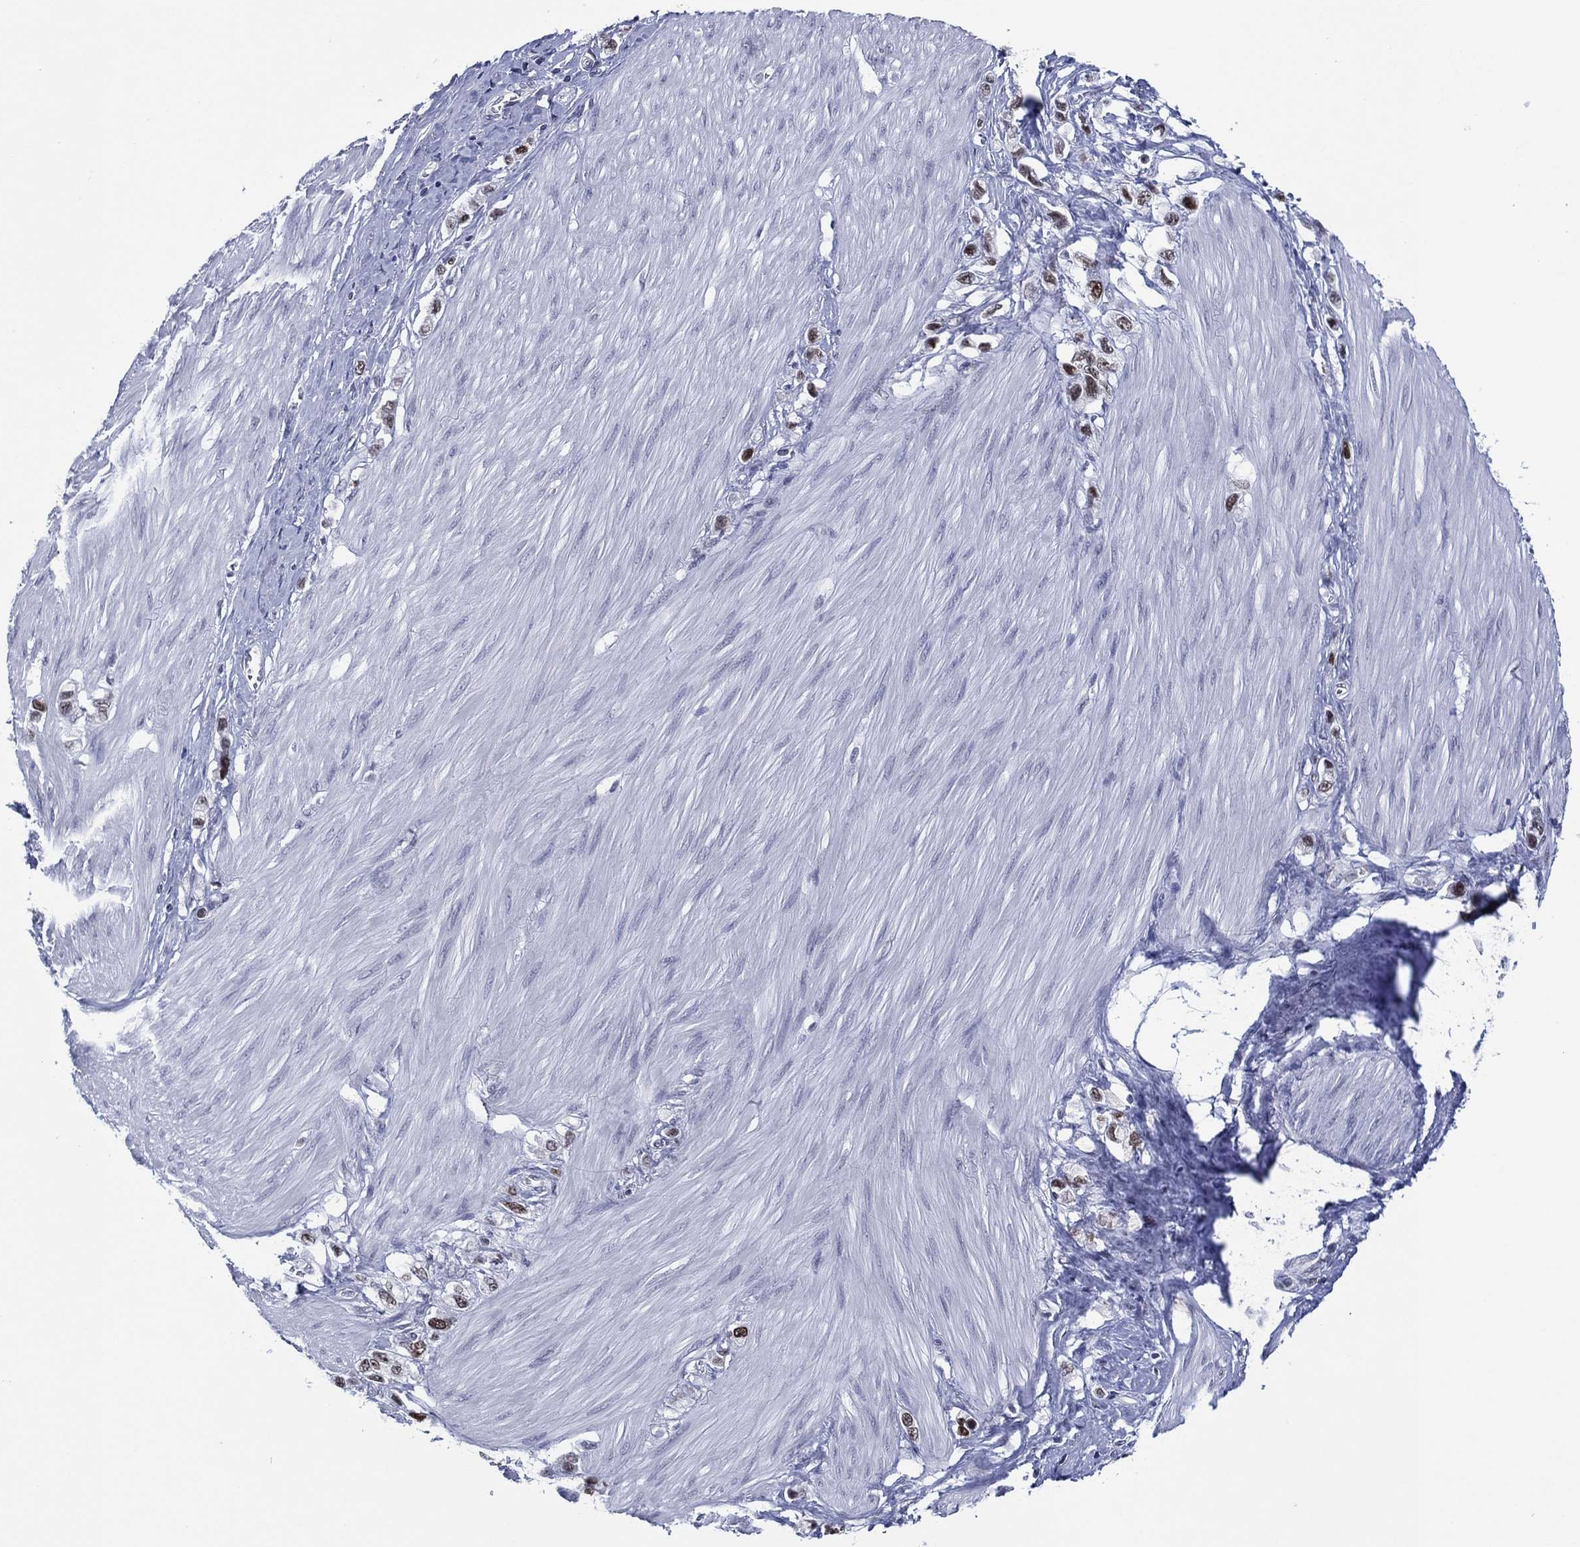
{"staining": {"intensity": "strong", "quantity": "<25%", "location": "nuclear"}, "tissue": "stomach cancer", "cell_type": "Tumor cells", "image_type": "cancer", "snomed": [{"axis": "morphology", "description": "Normal tissue, NOS"}, {"axis": "morphology", "description": "Adenocarcinoma, NOS"}, {"axis": "morphology", "description": "Adenocarcinoma, High grade"}, {"axis": "topography", "description": "Stomach, upper"}, {"axis": "topography", "description": "Stomach"}], "caption": "Immunohistochemical staining of human stomach adenocarcinoma (high-grade) reveals strong nuclear protein staining in approximately <25% of tumor cells. (DAB = brown stain, brightfield microscopy at high magnification).", "gene": "GATA6", "patient": {"sex": "female", "age": 65}}